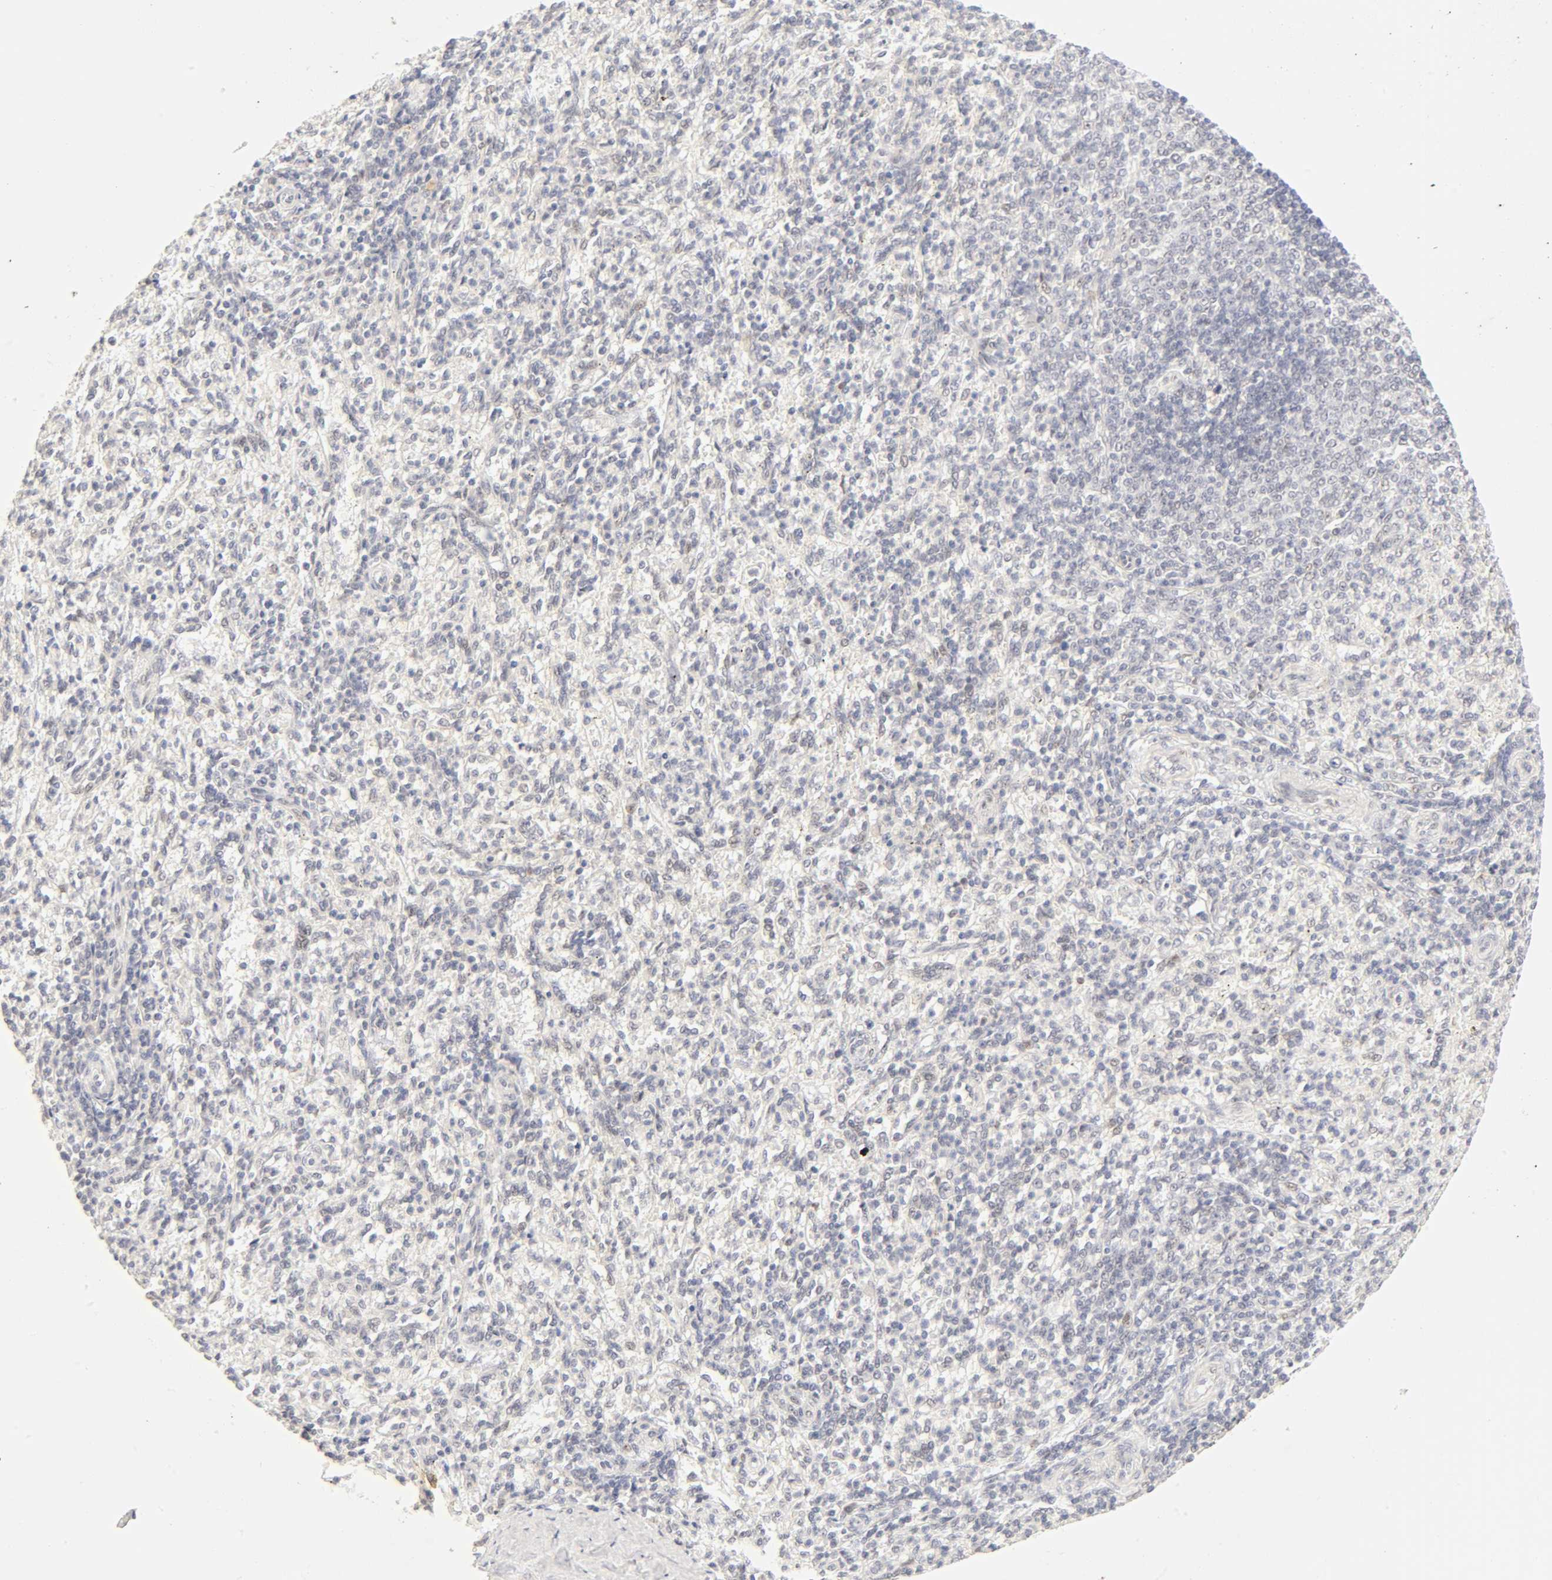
{"staining": {"intensity": "weak", "quantity": "<25%", "location": "nuclear"}, "tissue": "spleen", "cell_type": "Cells in red pulp", "image_type": "normal", "snomed": [{"axis": "morphology", "description": "Normal tissue, NOS"}, {"axis": "topography", "description": "Spleen"}], "caption": "Immunohistochemistry micrograph of unremarkable spleen: human spleen stained with DAB displays no significant protein staining in cells in red pulp.", "gene": "MNAT1", "patient": {"sex": "female", "age": 10}}